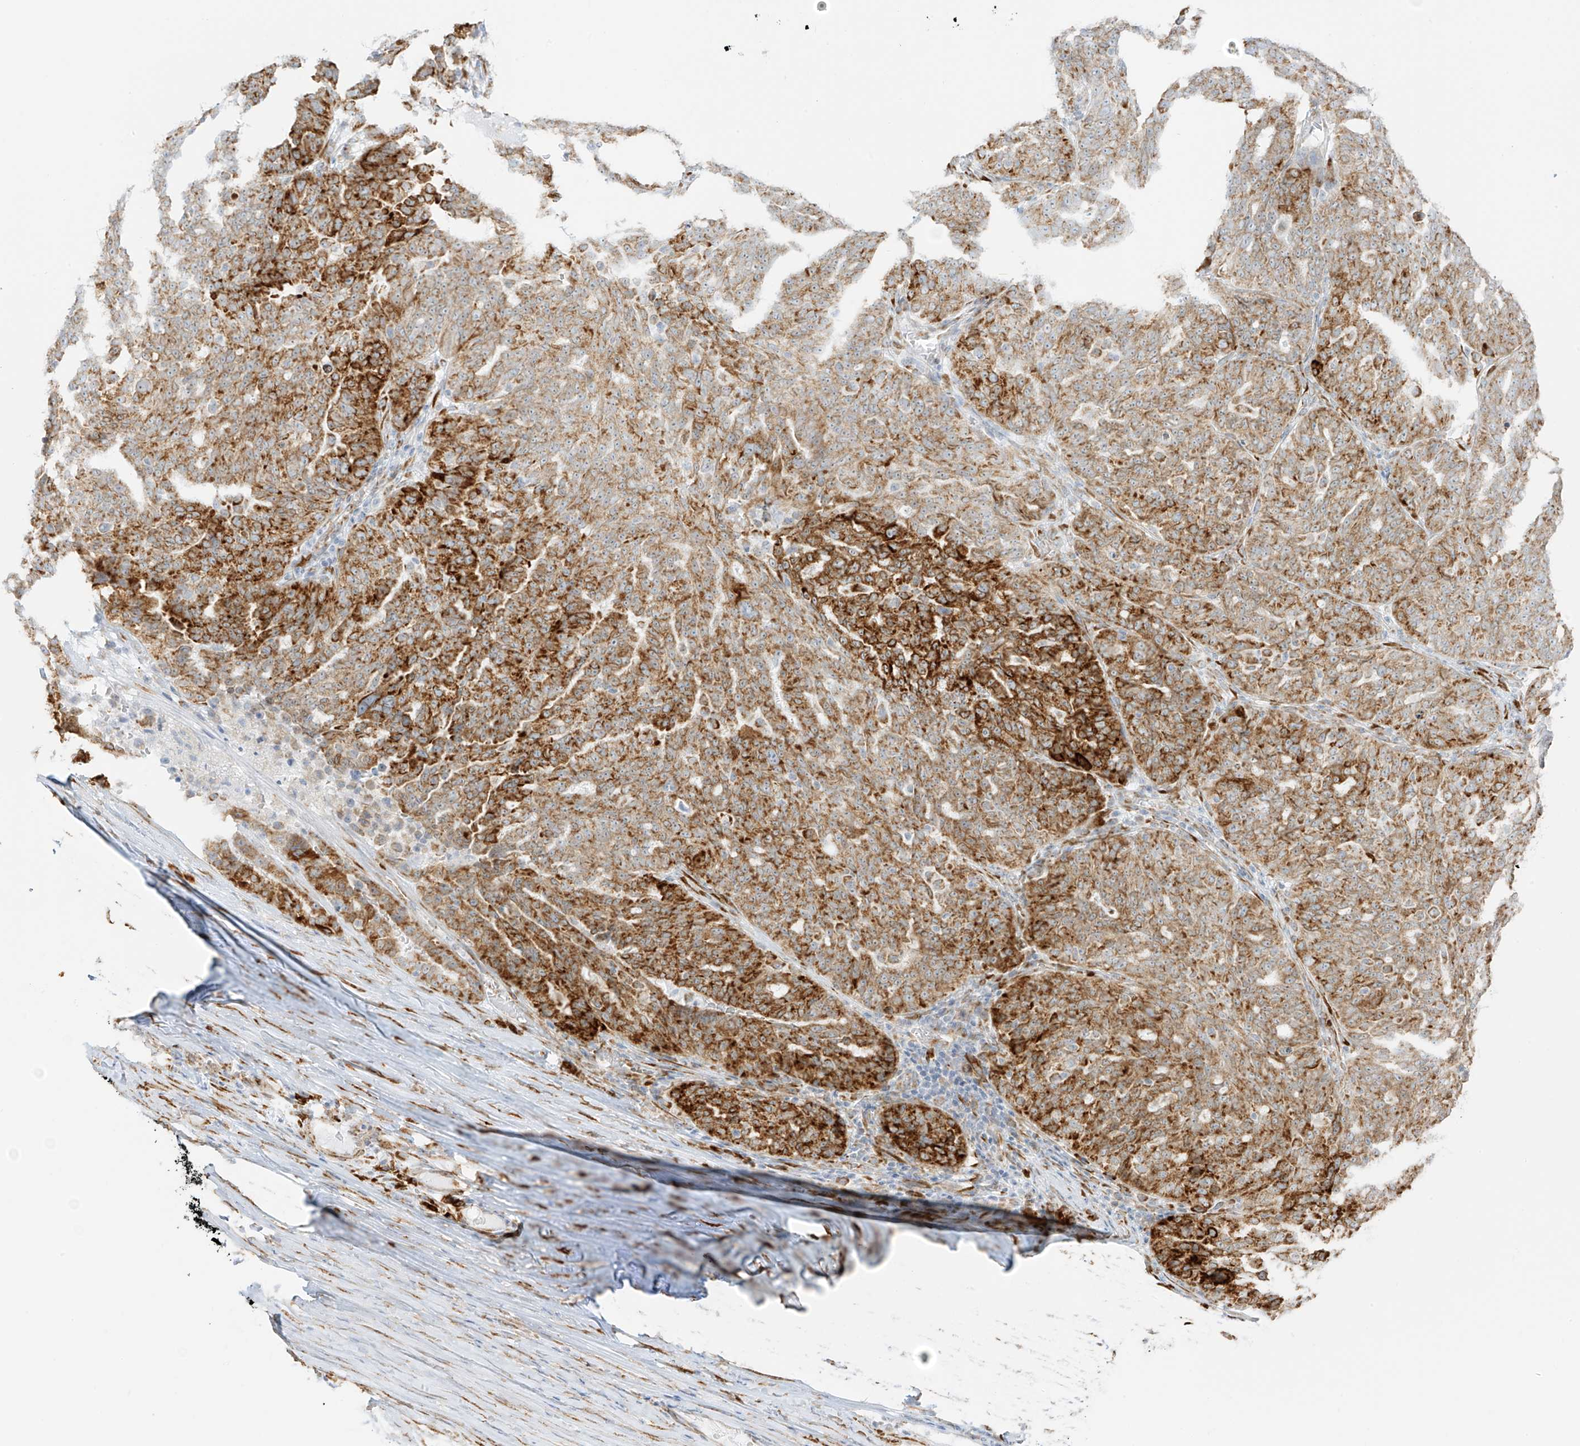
{"staining": {"intensity": "strong", "quantity": ">75%", "location": "cytoplasmic/membranous"}, "tissue": "ovarian cancer", "cell_type": "Tumor cells", "image_type": "cancer", "snomed": [{"axis": "morphology", "description": "Cystadenocarcinoma, serous, NOS"}, {"axis": "topography", "description": "Ovary"}], "caption": "Immunohistochemical staining of ovarian serous cystadenocarcinoma shows high levels of strong cytoplasmic/membranous expression in about >75% of tumor cells.", "gene": "LRRC59", "patient": {"sex": "female", "age": 59}}